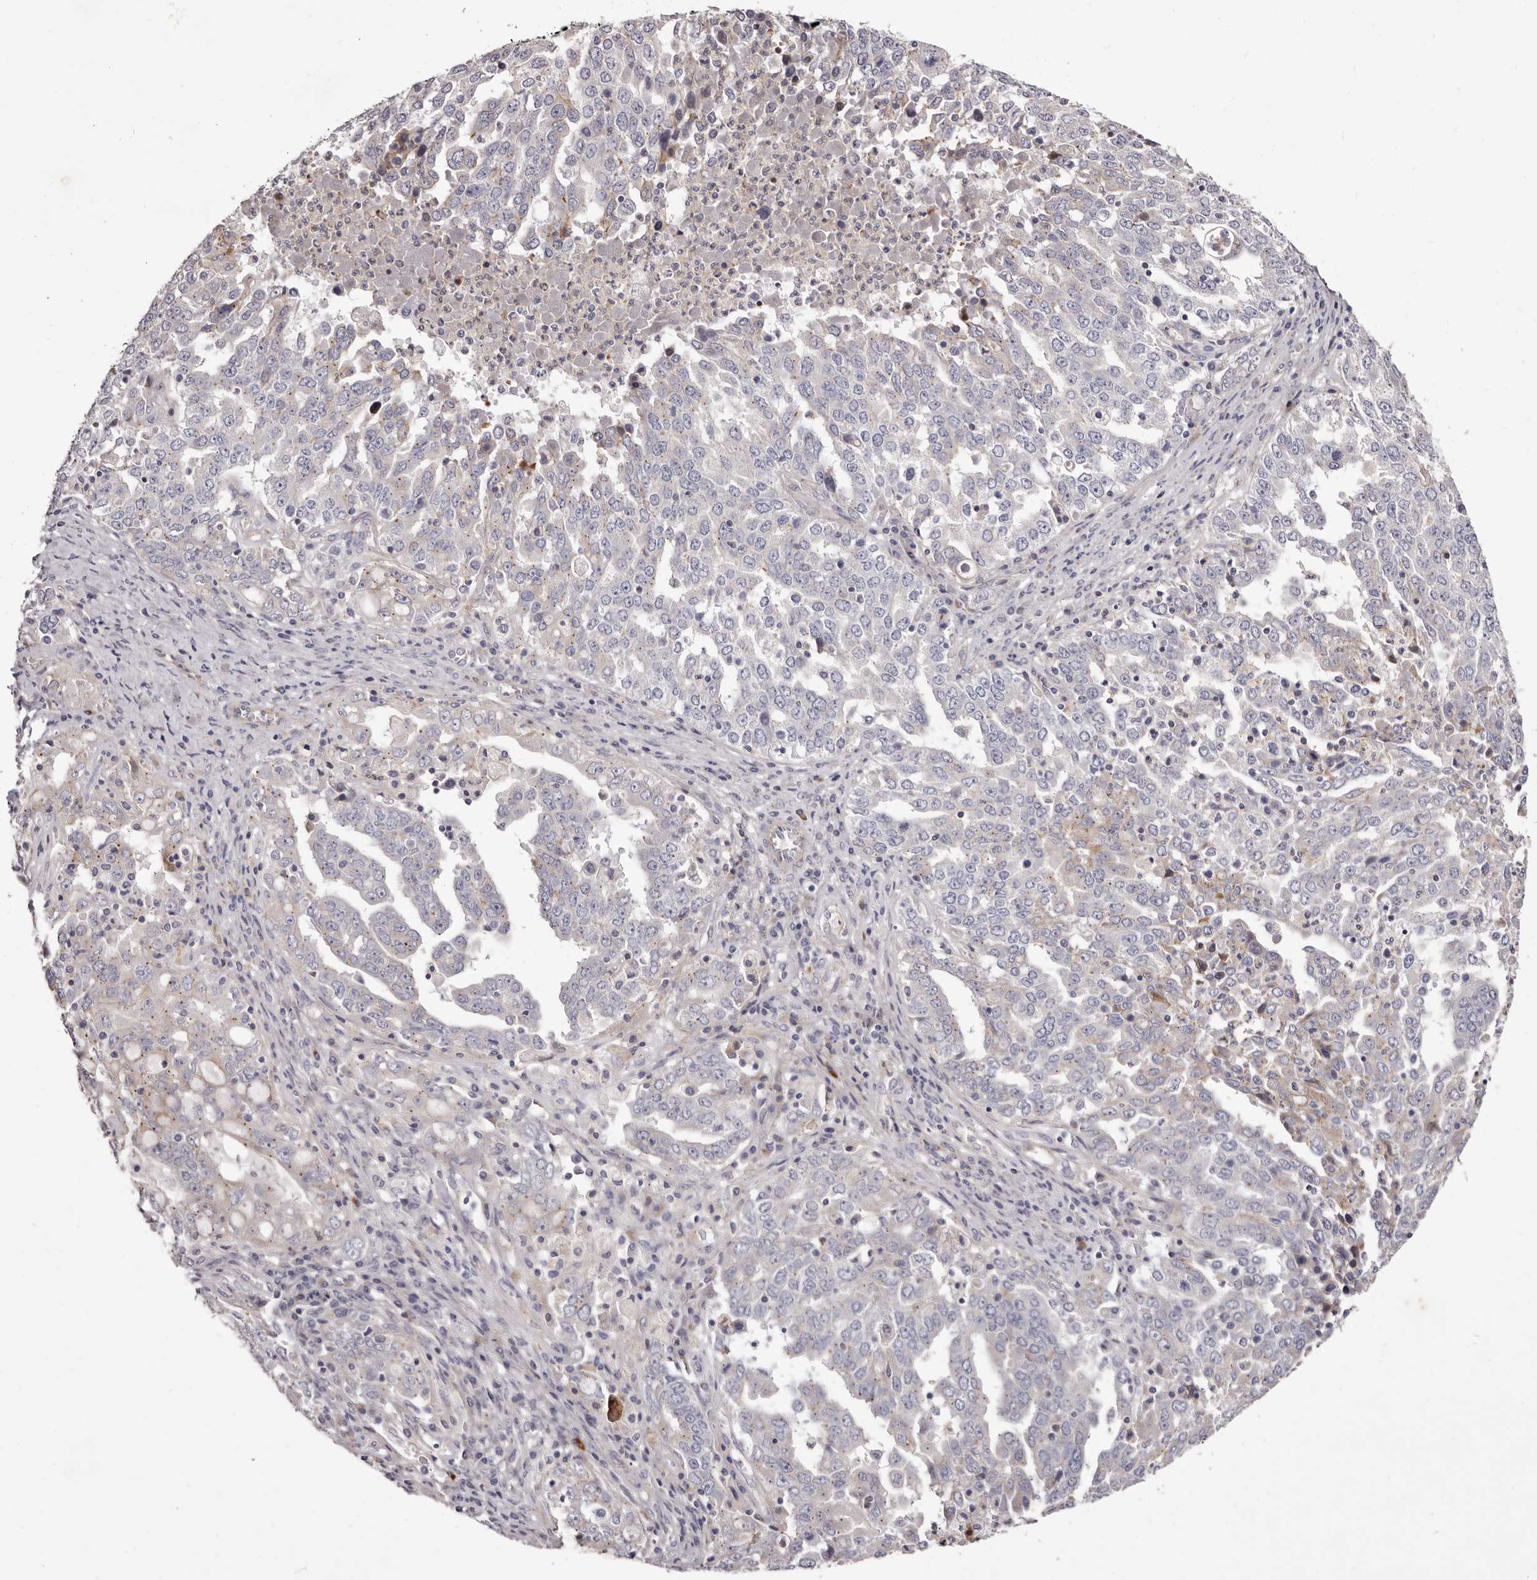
{"staining": {"intensity": "moderate", "quantity": "<25%", "location": "cytoplasmic/membranous"}, "tissue": "ovarian cancer", "cell_type": "Tumor cells", "image_type": "cancer", "snomed": [{"axis": "morphology", "description": "Carcinoma, endometroid"}, {"axis": "topography", "description": "Ovary"}], "caption": "IHC photomicrograph of neoplastic tissue: human ovarian cancer stained using immunohistochemistry displays low levels of moderate protein expression localized specifically in the cytoplasmic/membranous of tumor cells, appearing as a cytoplasmic/membranous brown color.", "gene": "PEG10", "patient": {"sex": "female", "age": 62}}